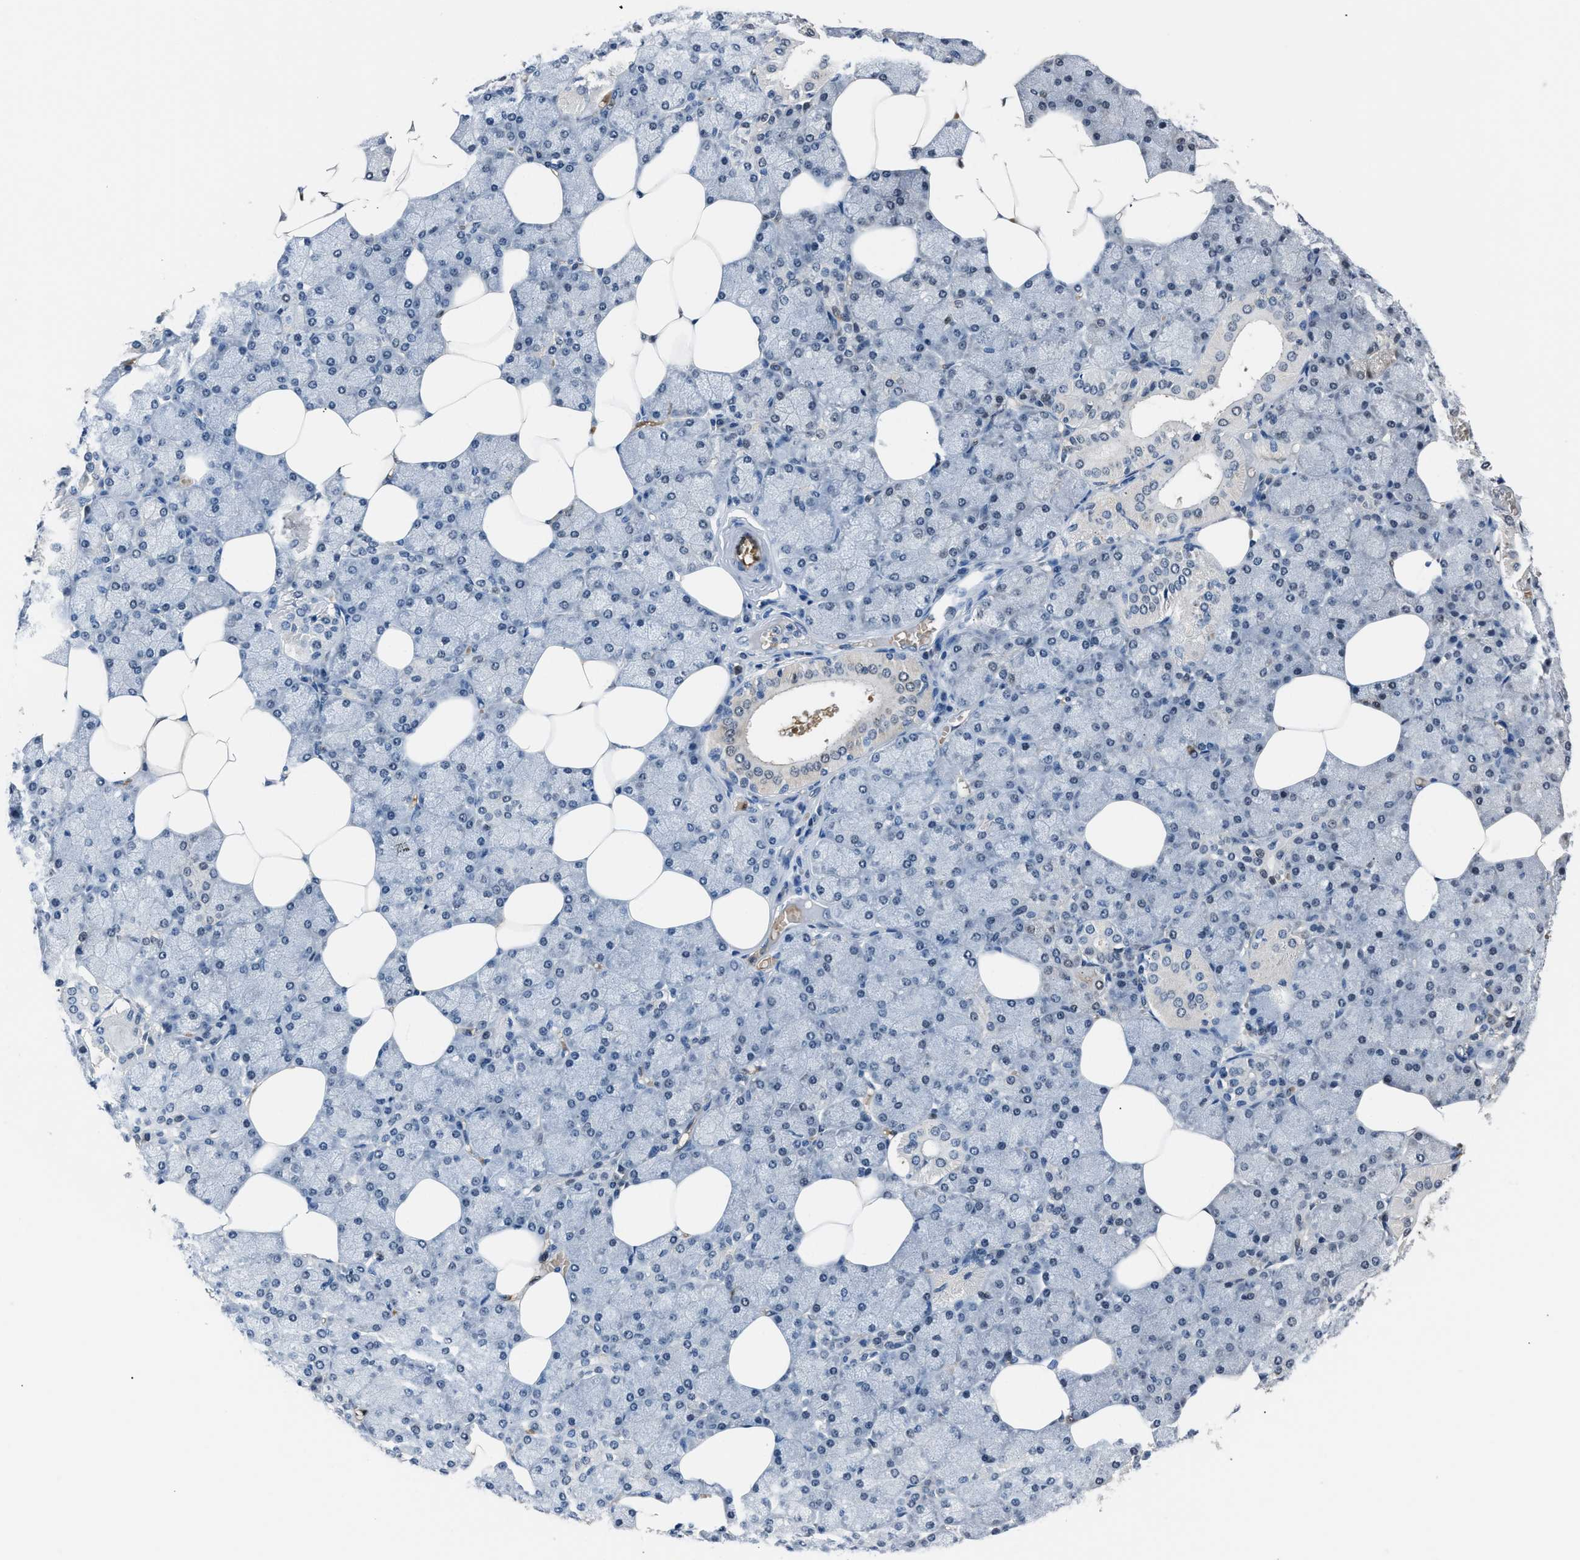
{"staining": {"intensity": "weak", "quantity": "25%-75%", "location": "cytoplasmic/membranous,nuclear"}, "tissue": "salivary gland", "cell_type": "Glandular cells", "image_type": "normal", "snomed": [{"axis": "morphology", "description": "Normal tissue, NOS"}, {"axis": "topography", "description": "Salivary gland"}], "caption": "DAB (3,3'-diaminobenzidine) immunohistochemical staining of unremarkable human salivary gland displays weak cytoplasmic/membranous,nuclear protein staining in approximately 25%-75% of glandular cells.", "gene": "PPA1", "patient": {"sex": "male", "age": 62}}